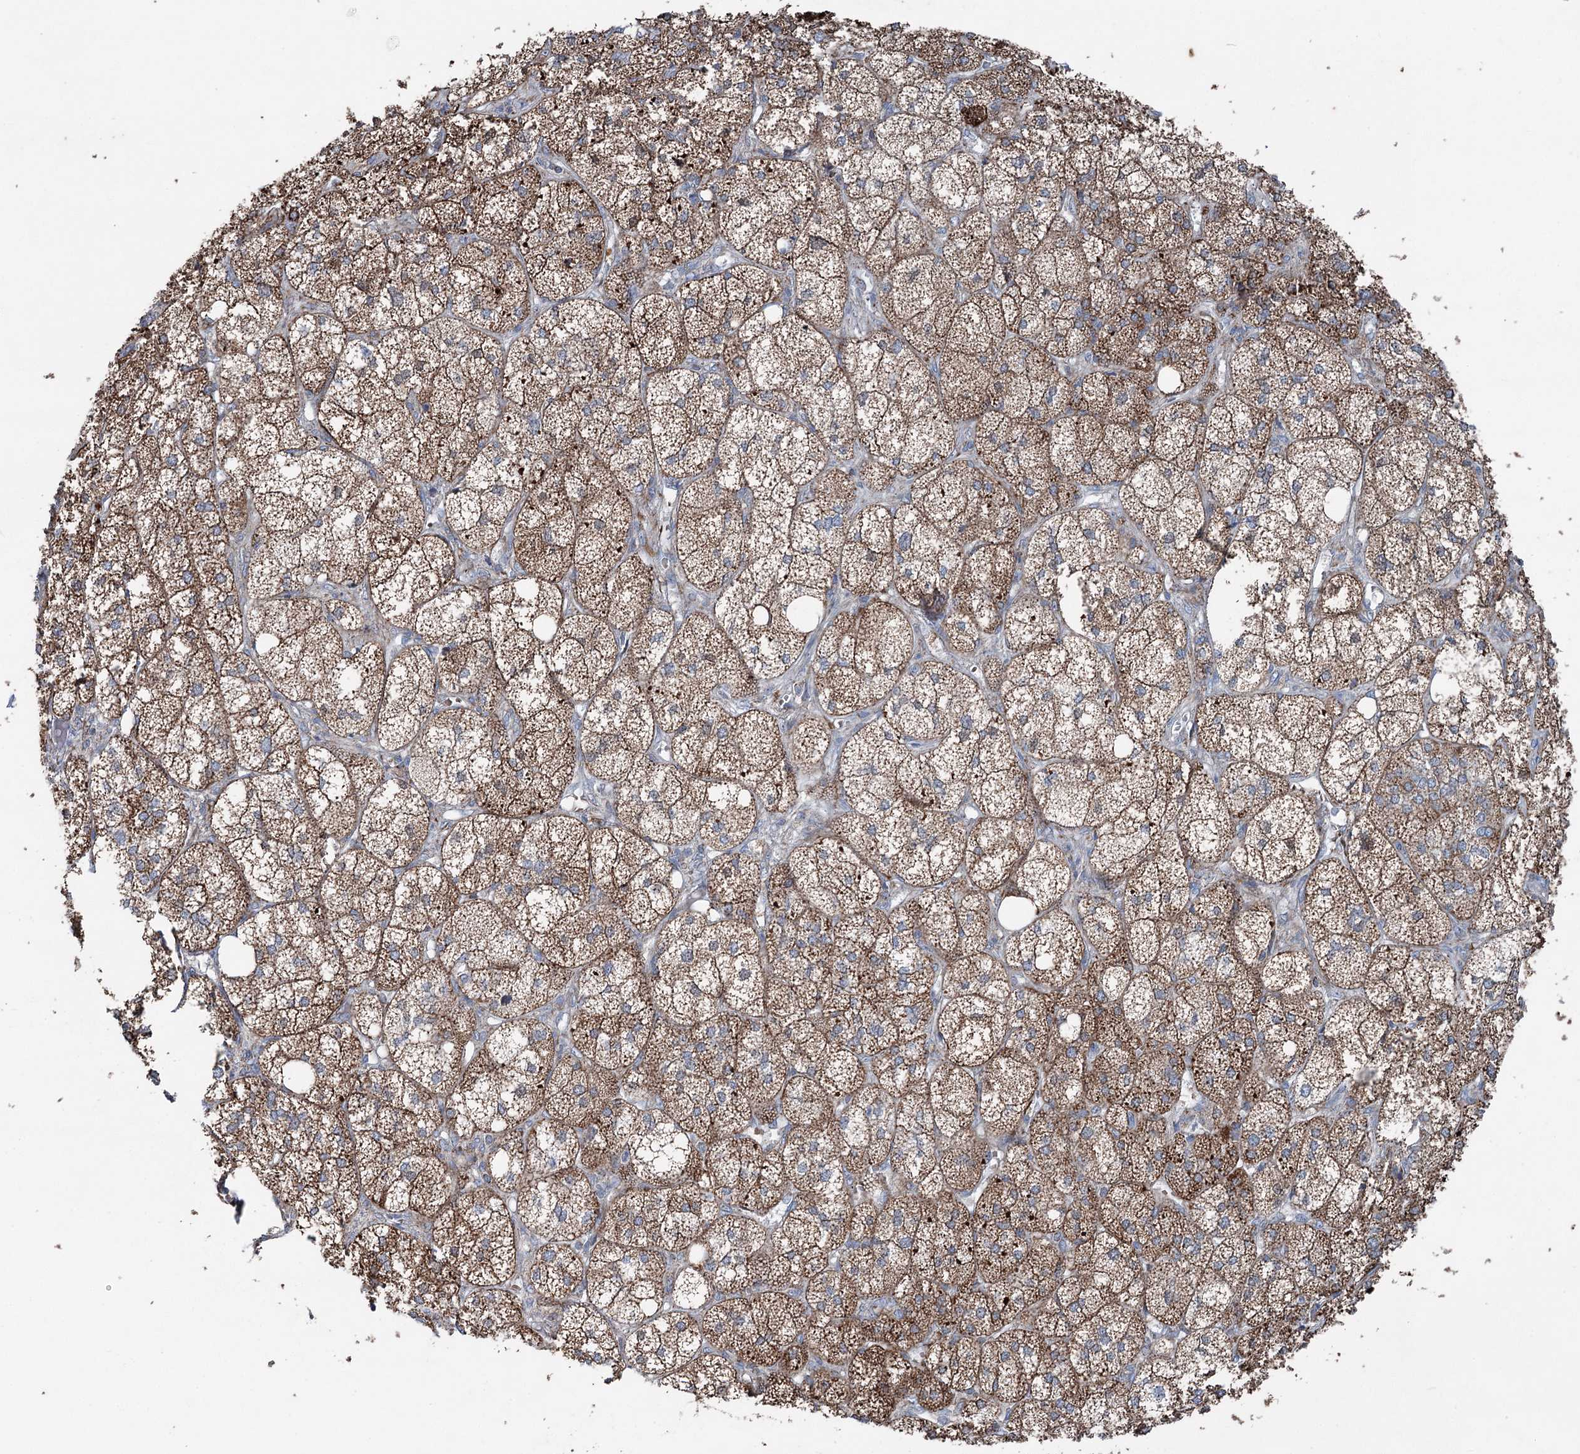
{"staining": {"intensity": "strong", "quantity": ">75%", "location": "cytoplasmic/membranous"}, "tissue": "adrenal gland", "cell_type": "Glandular cells", "image_type": "normal", "snomed": [{"axis": "morphology", "description": "Normal tissue, NOS"}, {"axis": "topography", "description": "Adrenal gland"}], "caption": "Protein staining reveals strong cytoplasmic/membranous expression in about >75% of glandular cells in normal adrenal gland. The protein of interest is stained brown, and the nuclei are stained in blue (DAB (3,3'-diaminobenzidine) IHC with brightfield microscopy, high magnification).", "gene": "UCN3", "patient": {"sex": "female", "age": 61}}